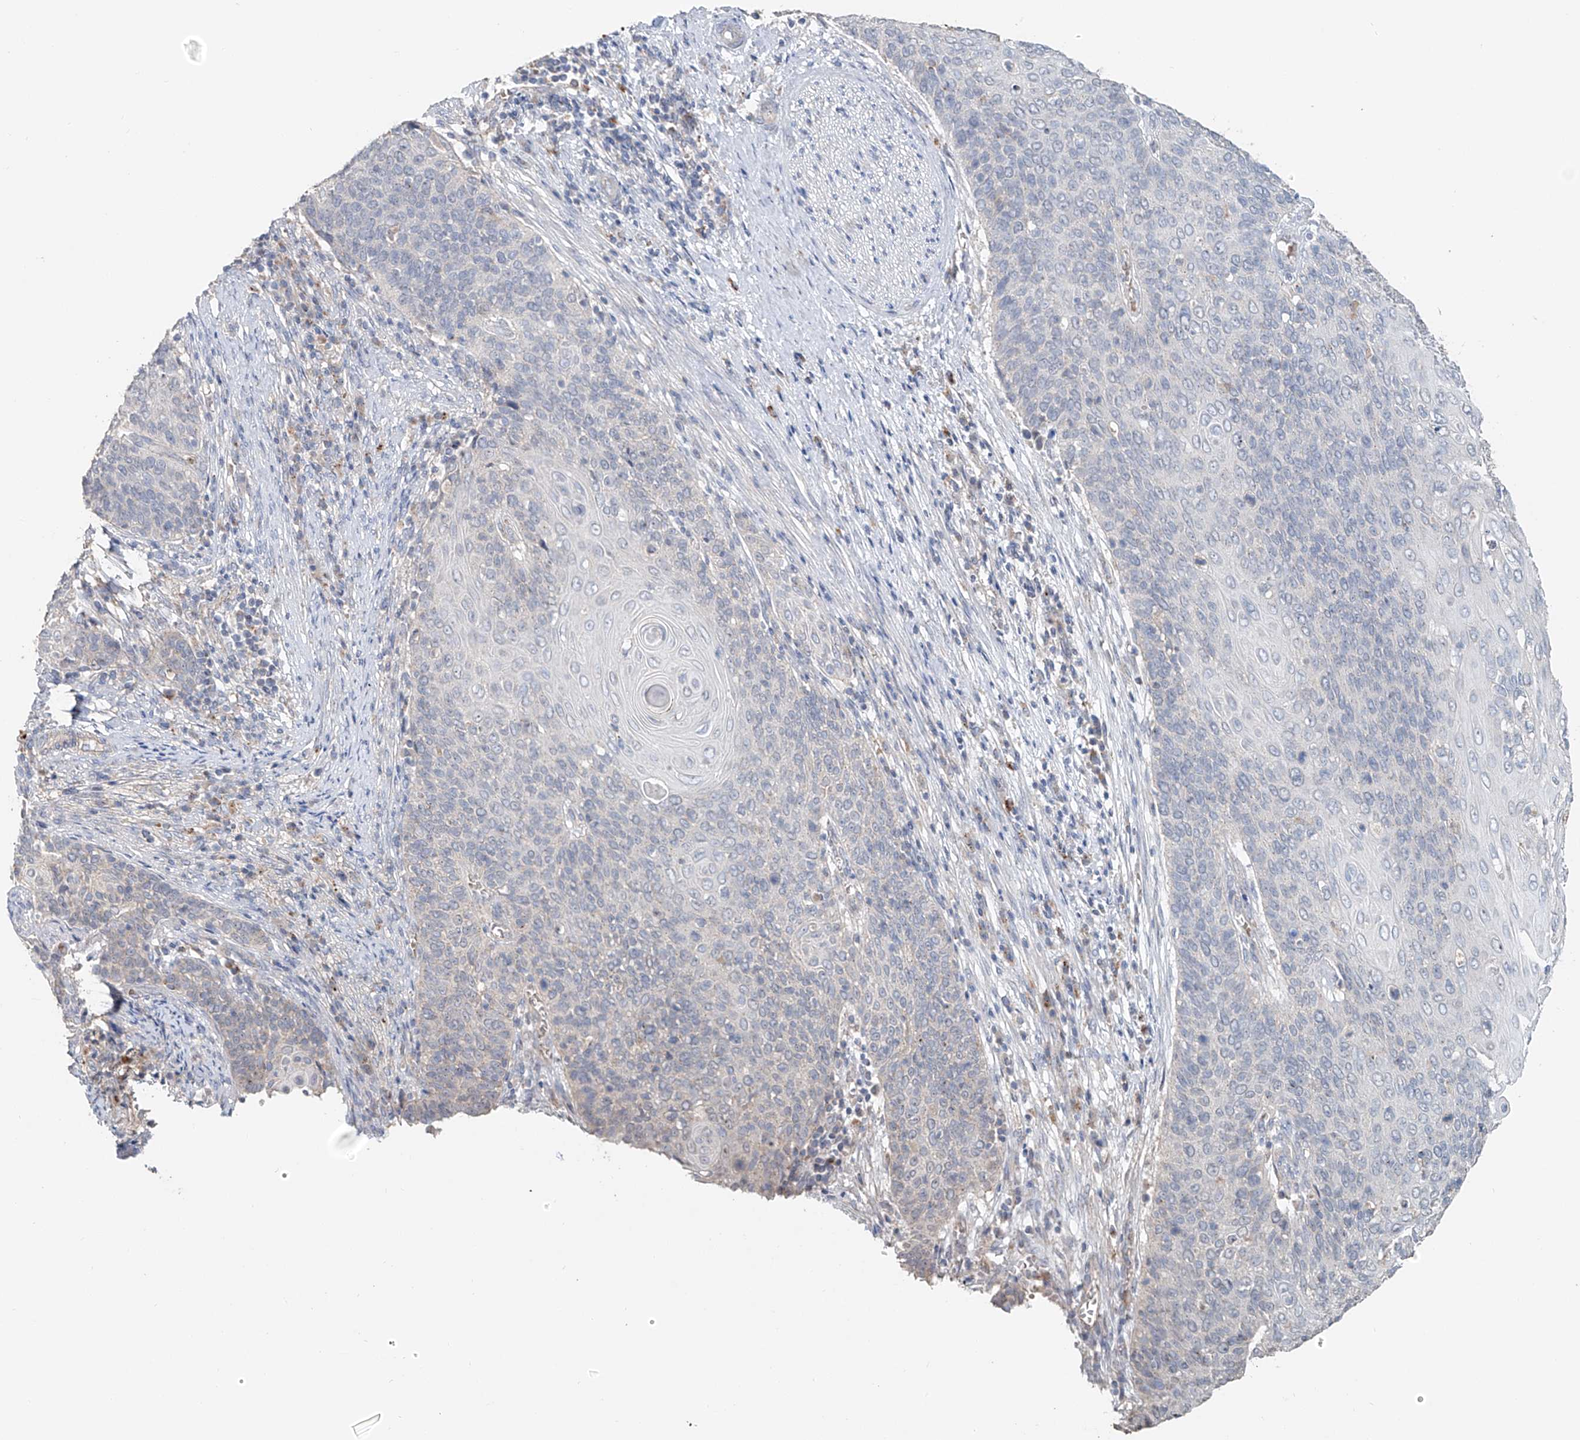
{"staining": {"intensity": "negative", "quantity": "none", "location": "none"}, "tissue": "cervical cancer", "cell_type": "Tumor cells", "image_type": "cancer", "snomed": [{"axis": "morphology", "description": "Squamous cell carcinoma, NOS"}, {"axis": "topography", "description": "Cervix"}], "caption": "Immunohistochemical staining of human cervical cancer (squamous cell carcinoma) reveals no significant expression in tumor cells.", "gene": "TRIM47", "patient": {"sex": "female", "age": 39}}